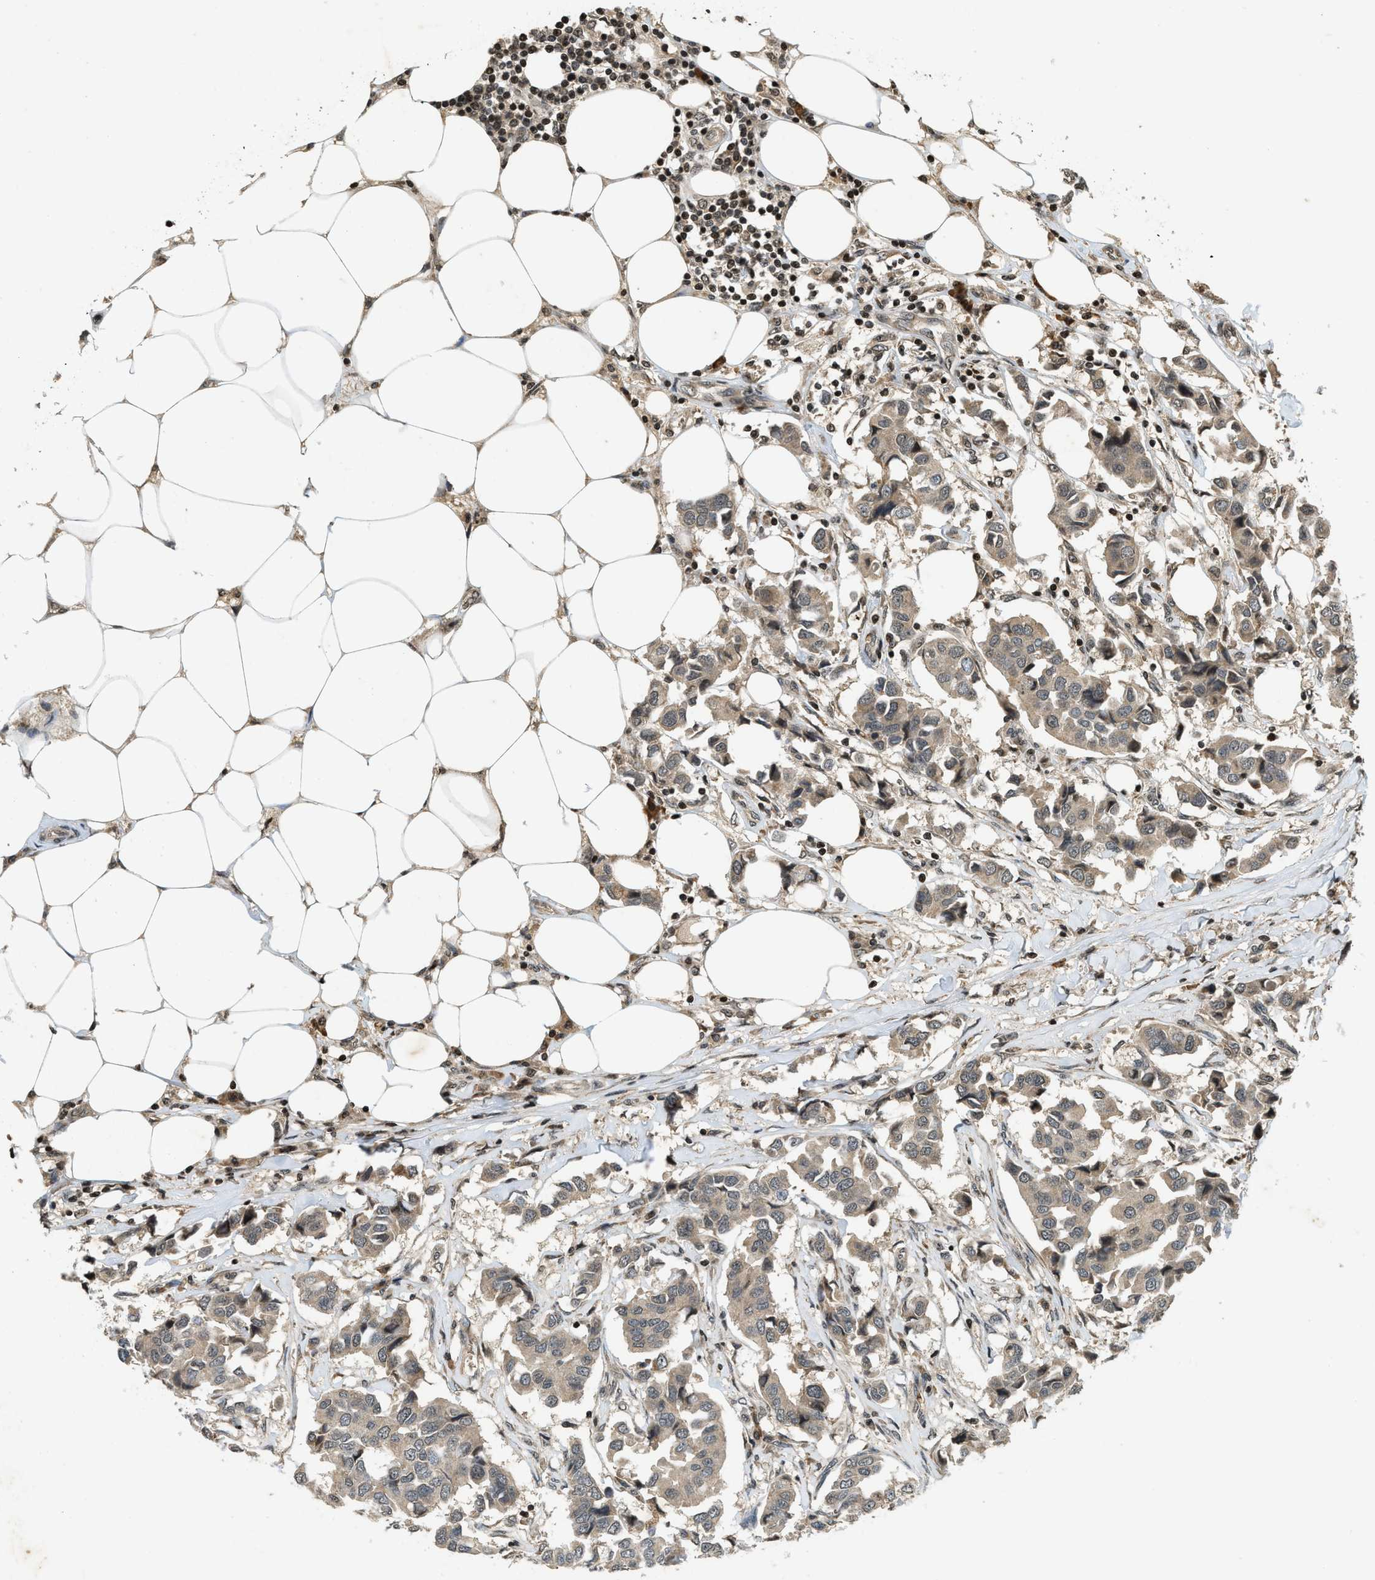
{"staining": {"intensity": "weak", "quantity": ">75%", "location": "cytoplasmic/membranous,nuclear"}, "tissue": "breast cancer", "cell_type": "Tumor cells", "image_type": "cancer", "snomed": [{"axis": "morphology", "description": "Duct carcinoma"}, {"axis": "topography", "description": "Breast"}], "caption": "This photomicrograph shows breast intraductal carcinoma stained with immunohistochemistry (IHC) to label a protein in brown. The cytoplasmic/membranous and nuclear of tumor cells show weak positivity for the protein. Nuclei are counter-stained blue.", "gene": "SIAH1", "patient": {"sex": "female", "age": 80}}